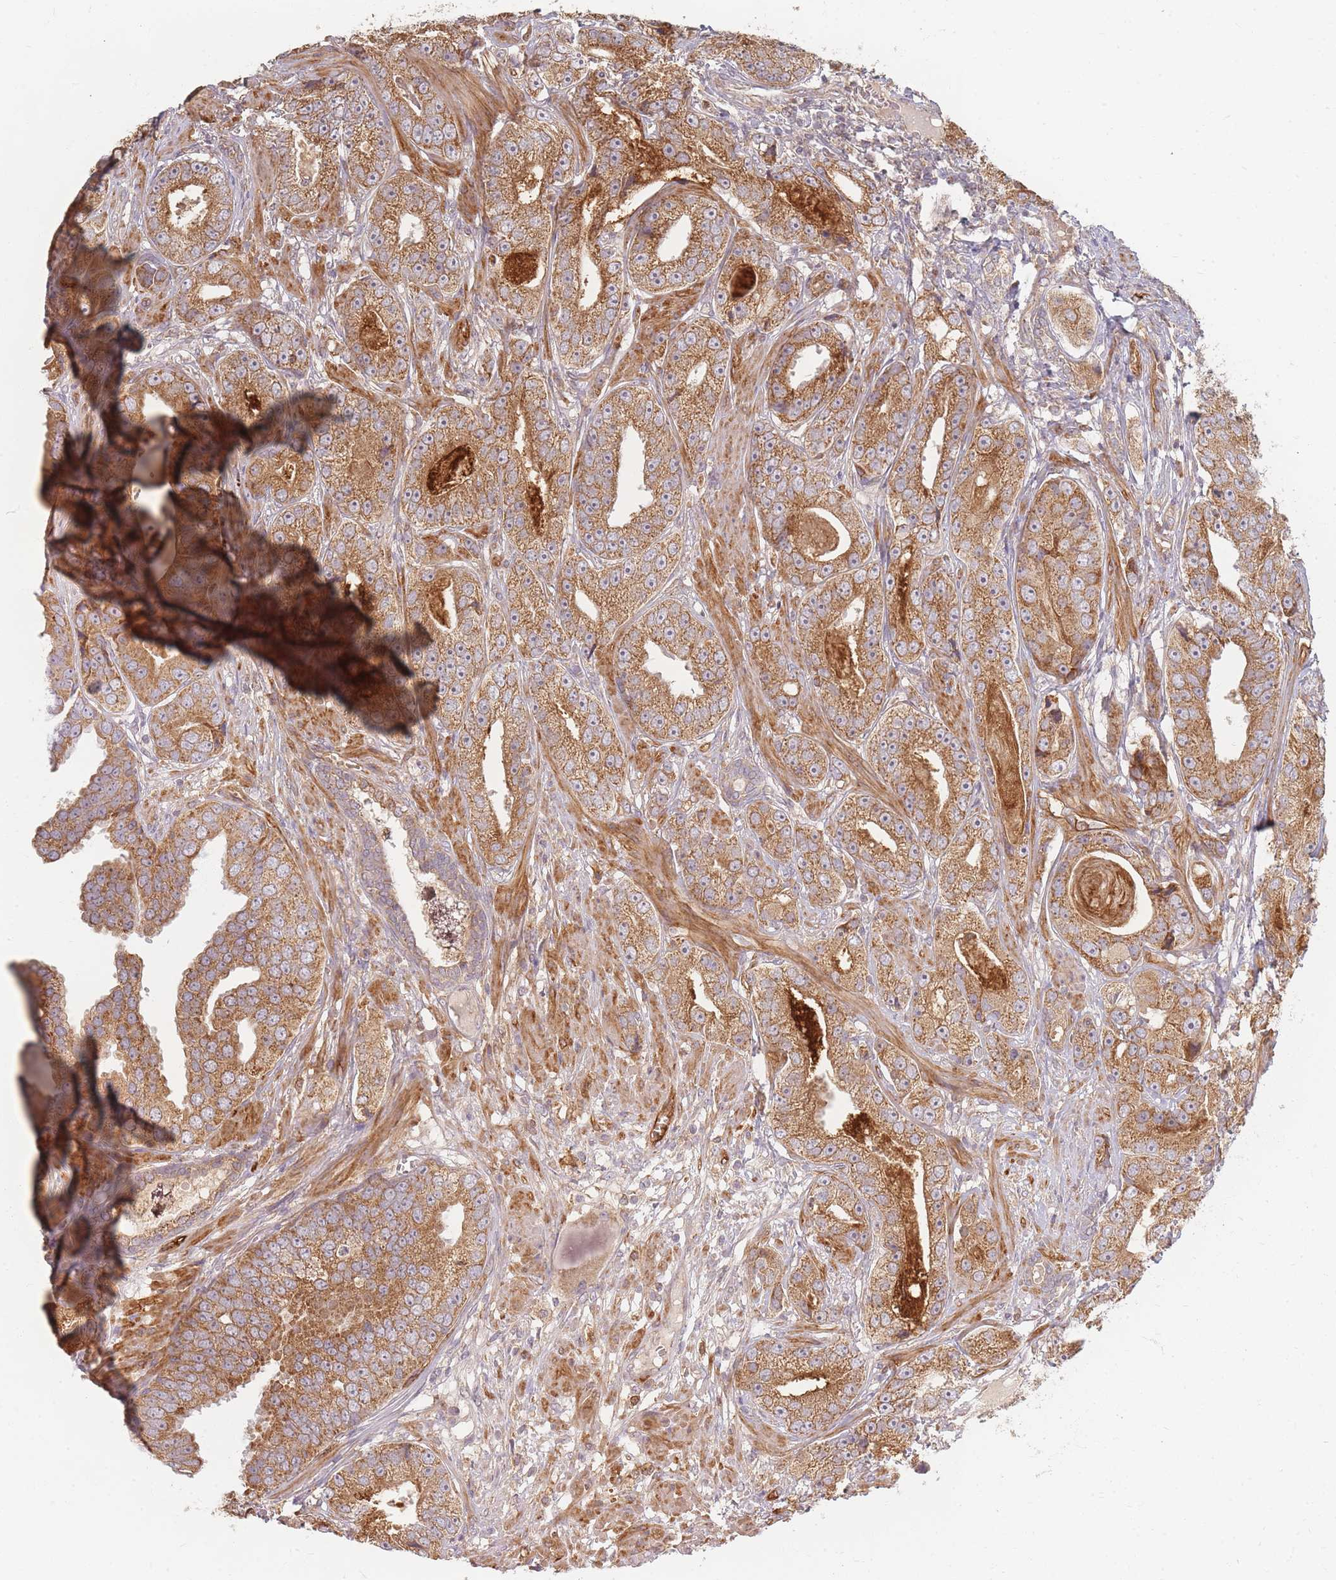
{"staining": {"intensity": "moderate", "quantity": ">75%", "location": "cytoplasmic/membranous"}, "tissue": "prostate cancer", "cell_type": "Tumor cells", "image_type": "cancer", "snomed": [{"axis": "morphology", "description": "Adenocarcinoma, High grade"}, {"axis": "topography", "description": "Prostate"}], "caption": "An immunohistochemistry micrograph of neoplastic tissue is shown. Protein staining in brown highlights moderate cytoplasmic/membranous positivity in prostate adenocarcinoma (high-grade) within tumor cells.", "gene": "MRPS6", "patient": {"sex": "male", "age": 71}}